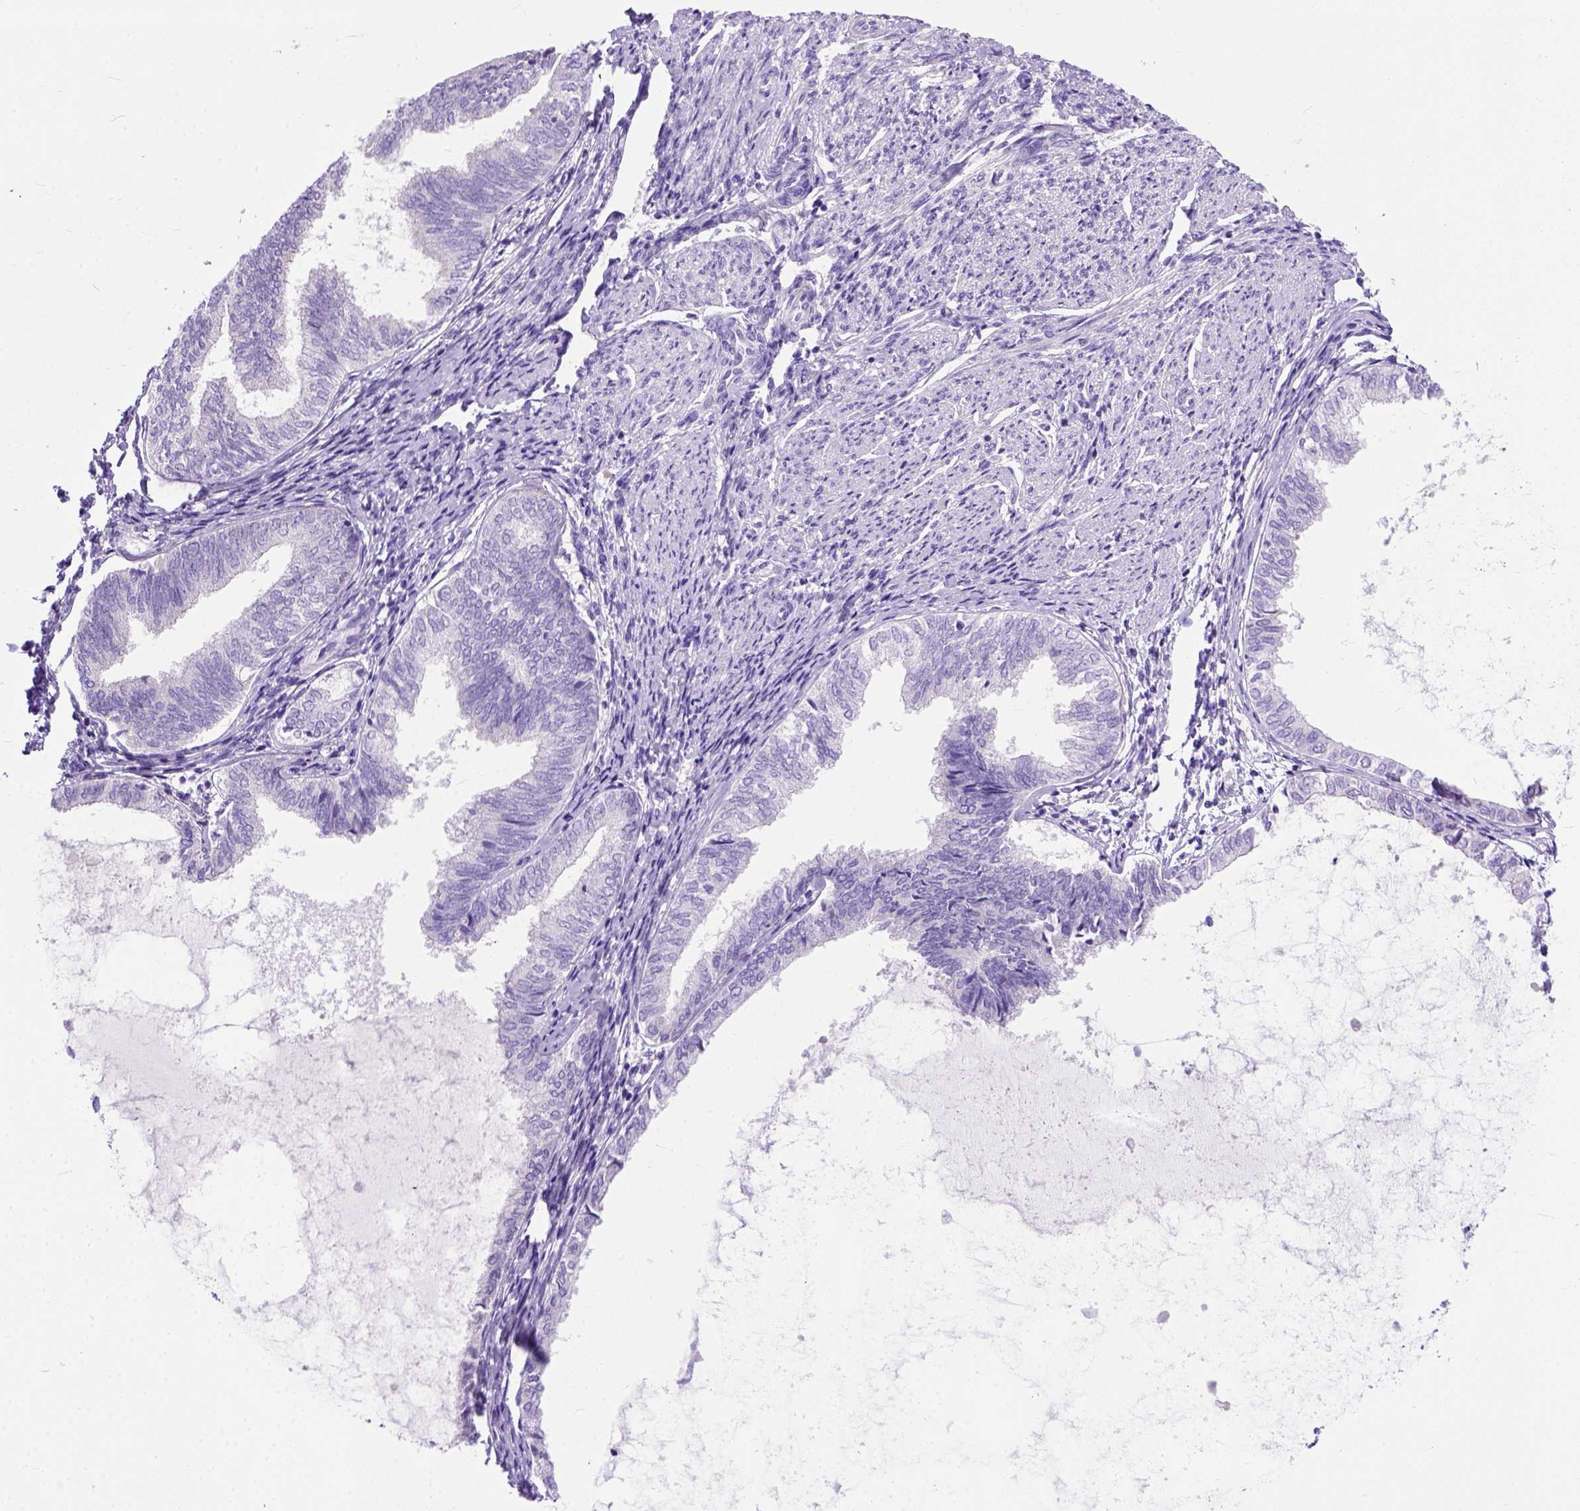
{"staining": {"intensity": "negative", "quantity": "none", "location": "none"}, "tissue": "endometrial cancer", "cell_type": "Tumor cells", "image_type": "cancer", "snomed": [{"axis": "morphology", "description": "Adenocarcinoma, NOS"}, {"axis": "topography", "description": "Endometrium"}], "caption": "This is an IHC photomicrograph of adenocarcinoma (endometrial). There is no expression in tumor cells.", "gene": "ODAD3", "patient": {"sex": "female", "age": 68}}